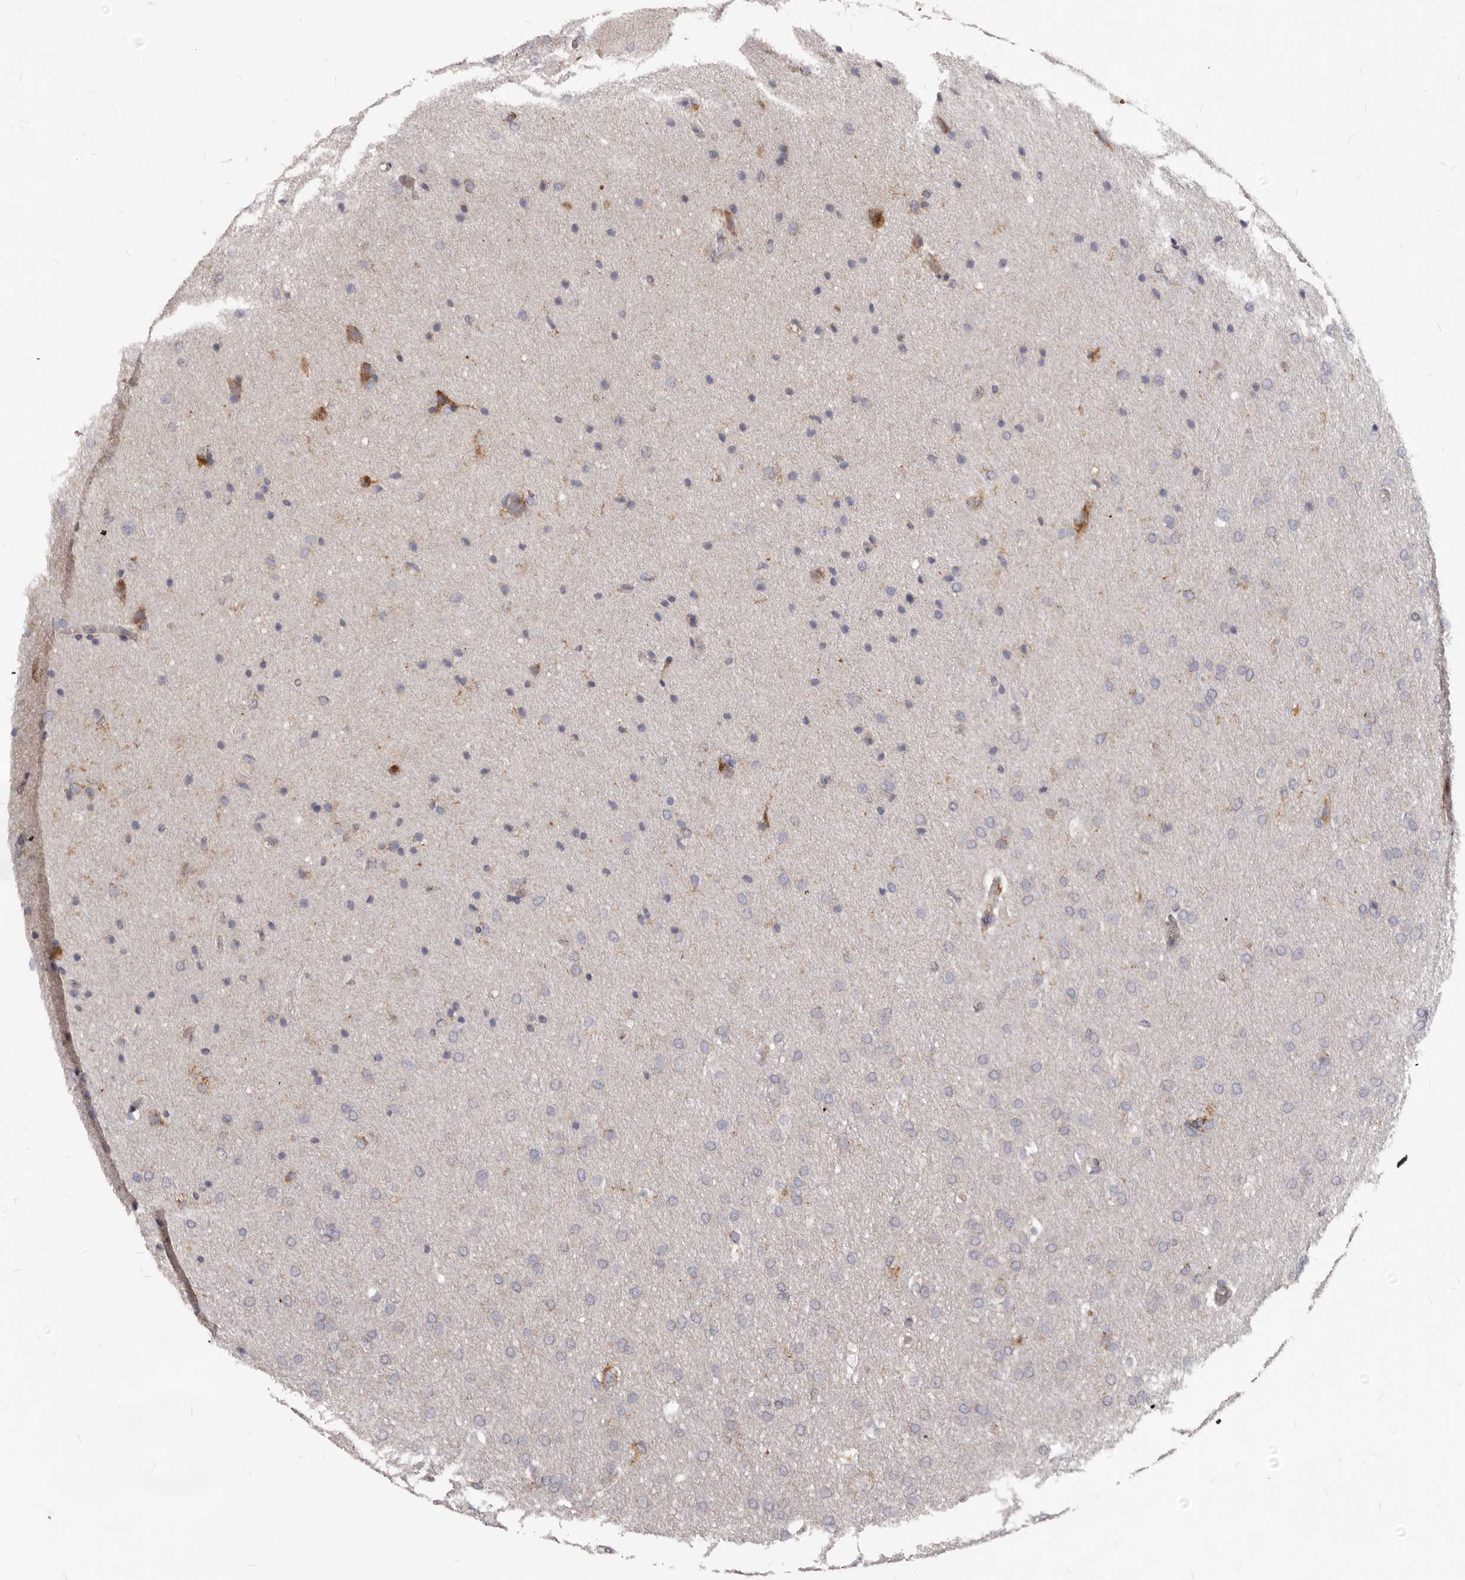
{"staining": {"intensity": "negative", "quantity": "none", "location": "none"}, "tissue": "glioma", "cell_type": "Tumor cells", "image_type": "cancer", "snomed": [{"axis": "morphology", "description": "Glioma, malignant, Low grade"}, {"axis": "topography", "description": "Brain"}], "caption": "The histopathology image displays no significant staining in tumor cells of malignant glioma (low-grade).", "gene": "PI4K2A", "patient": {"sex": "female", "age": 37}}